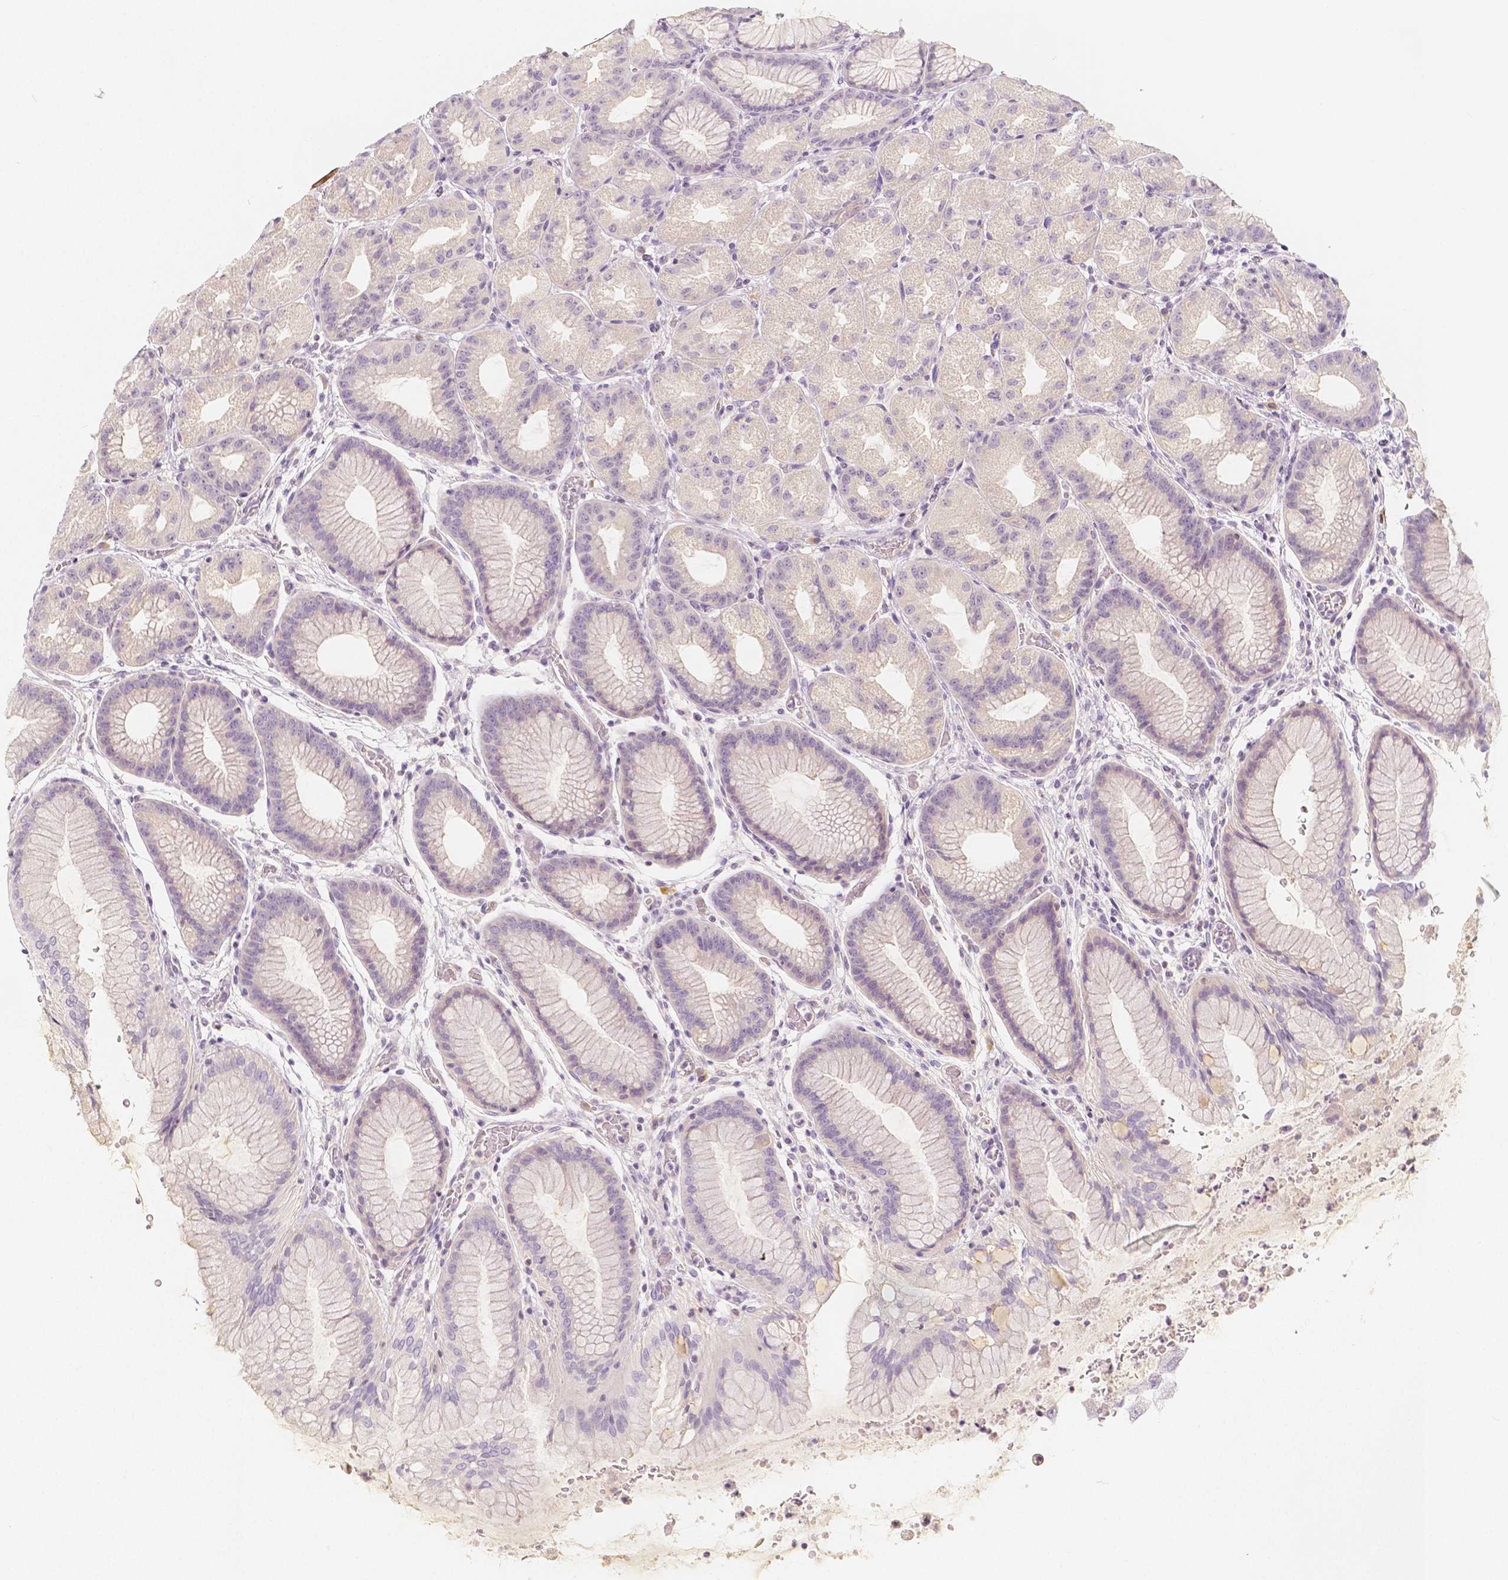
{"staining": {"intensity": "negative", "quantity": "none", "location": "none"}, "tissue": "stomach", "cell_type": "Glandular cells", "image_type": "normal", "snomed": [{"axis": "morphology", "description": "Normal tissue, NOS"}, {"axis": "topography", "description": "Stomach, upper"}, {"axis": "topography", "description": "Stomach"}], "caption": "DAB (3,3'-diaminobenzidine) immunohistochemical staining of unremarkable stomach demonstrates no significant expression in glandular cells.", "gene": "BATF", "patient": {"sex": "male", "age": 48}}